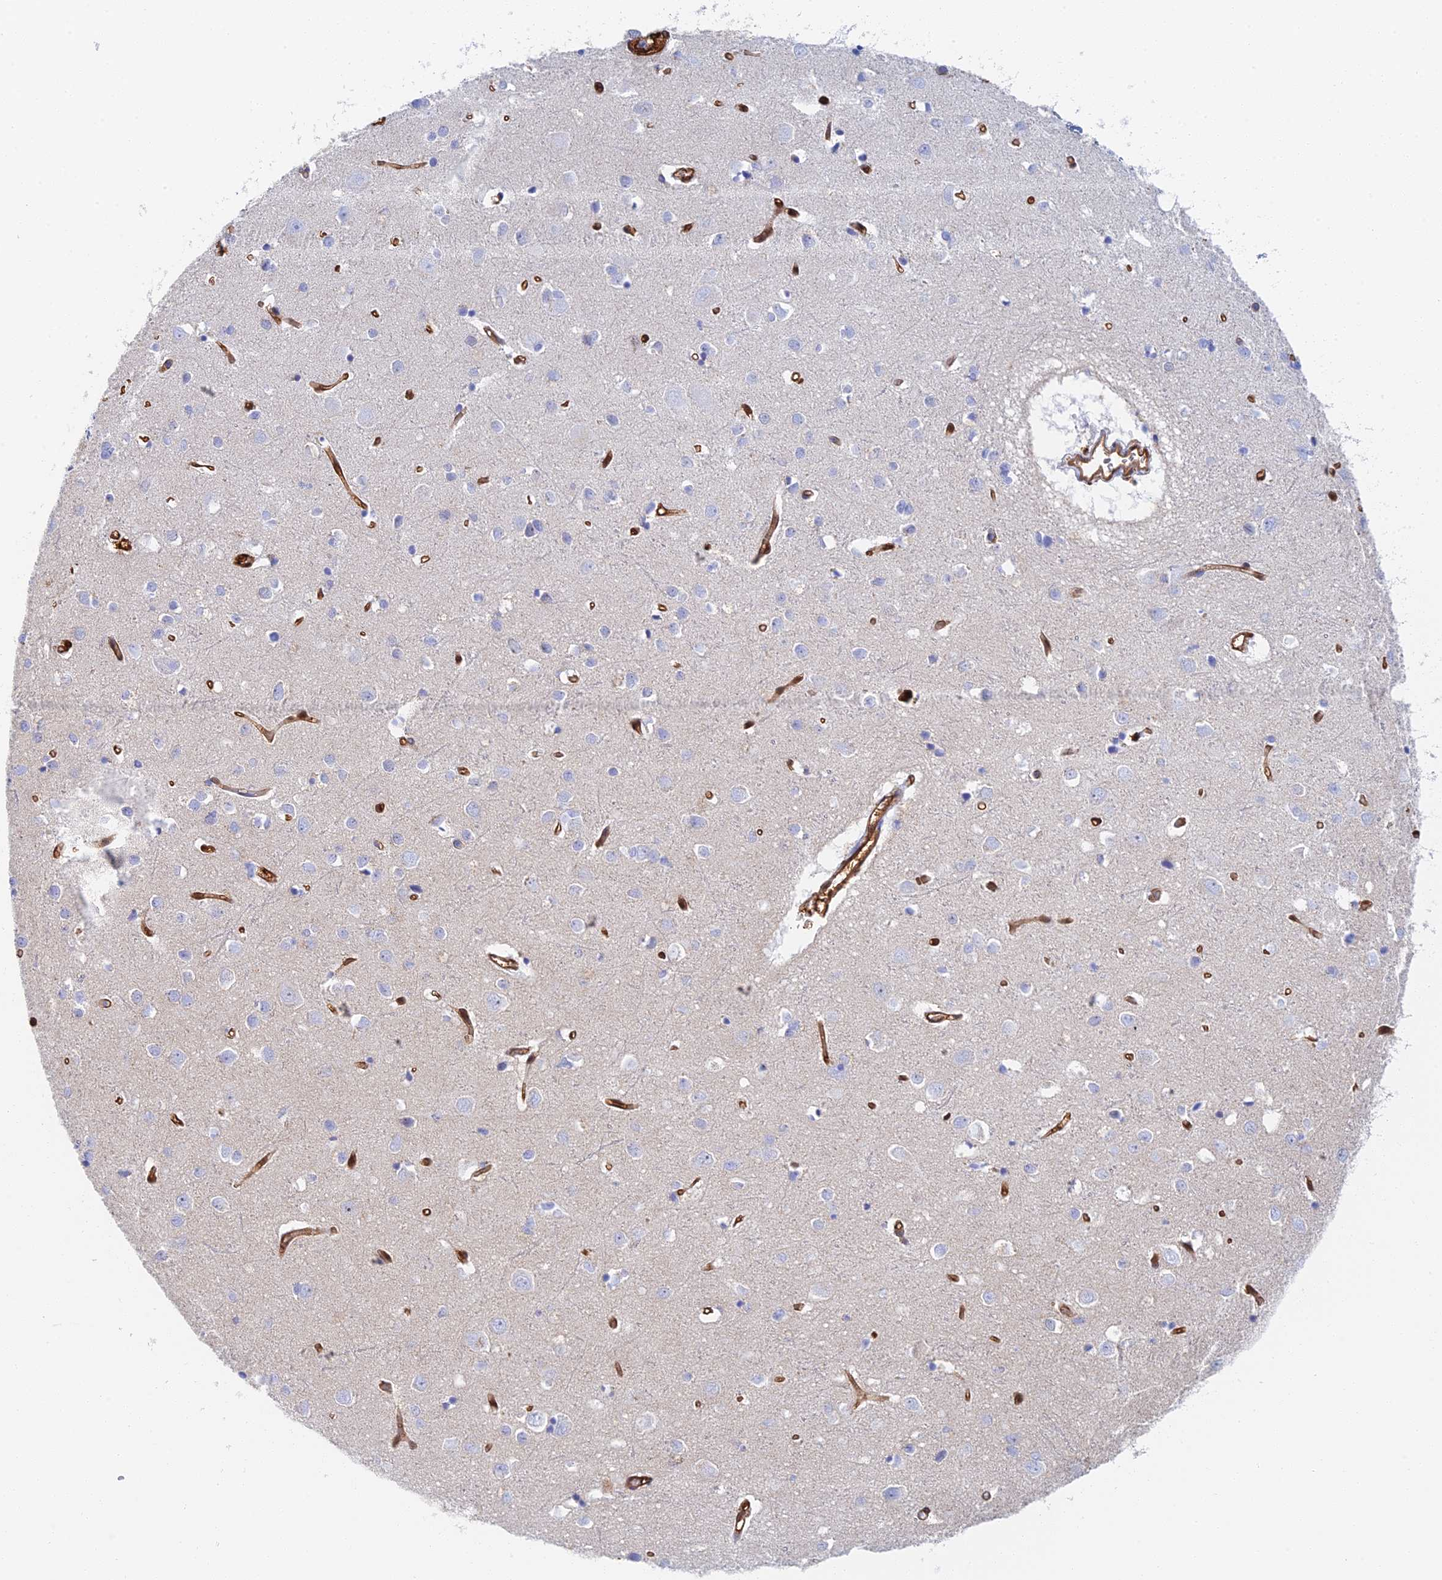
{"staining": {"intensity": "strong", "quantity": ">75%", "location": "cytoplasmic/membranous"}, "tissue": "cerebral cortex", "cell_type": "Endothelial cells", "image_type": "normal", "snomed": [{"axis": "morphology", "description": "Normal tissue, NOS"}, {"axis": "topography", "description": "Cerebral cortex"}], "caption": "High-magnification brightfield microscopy of normal cerebral cortex stained with DAB (3,3'-diaminobenzidine) (brown) and counterstained with hematoxylin (blue). endothelial cells exhibit strong cytoplasmic/membranous positivity is appreciated in approximately>75% of cells. The protein is shown in brown color, while the nuclei are stained blue.", "gene": "CRIP2", "patient": {"sex": "female", "age": 64}}